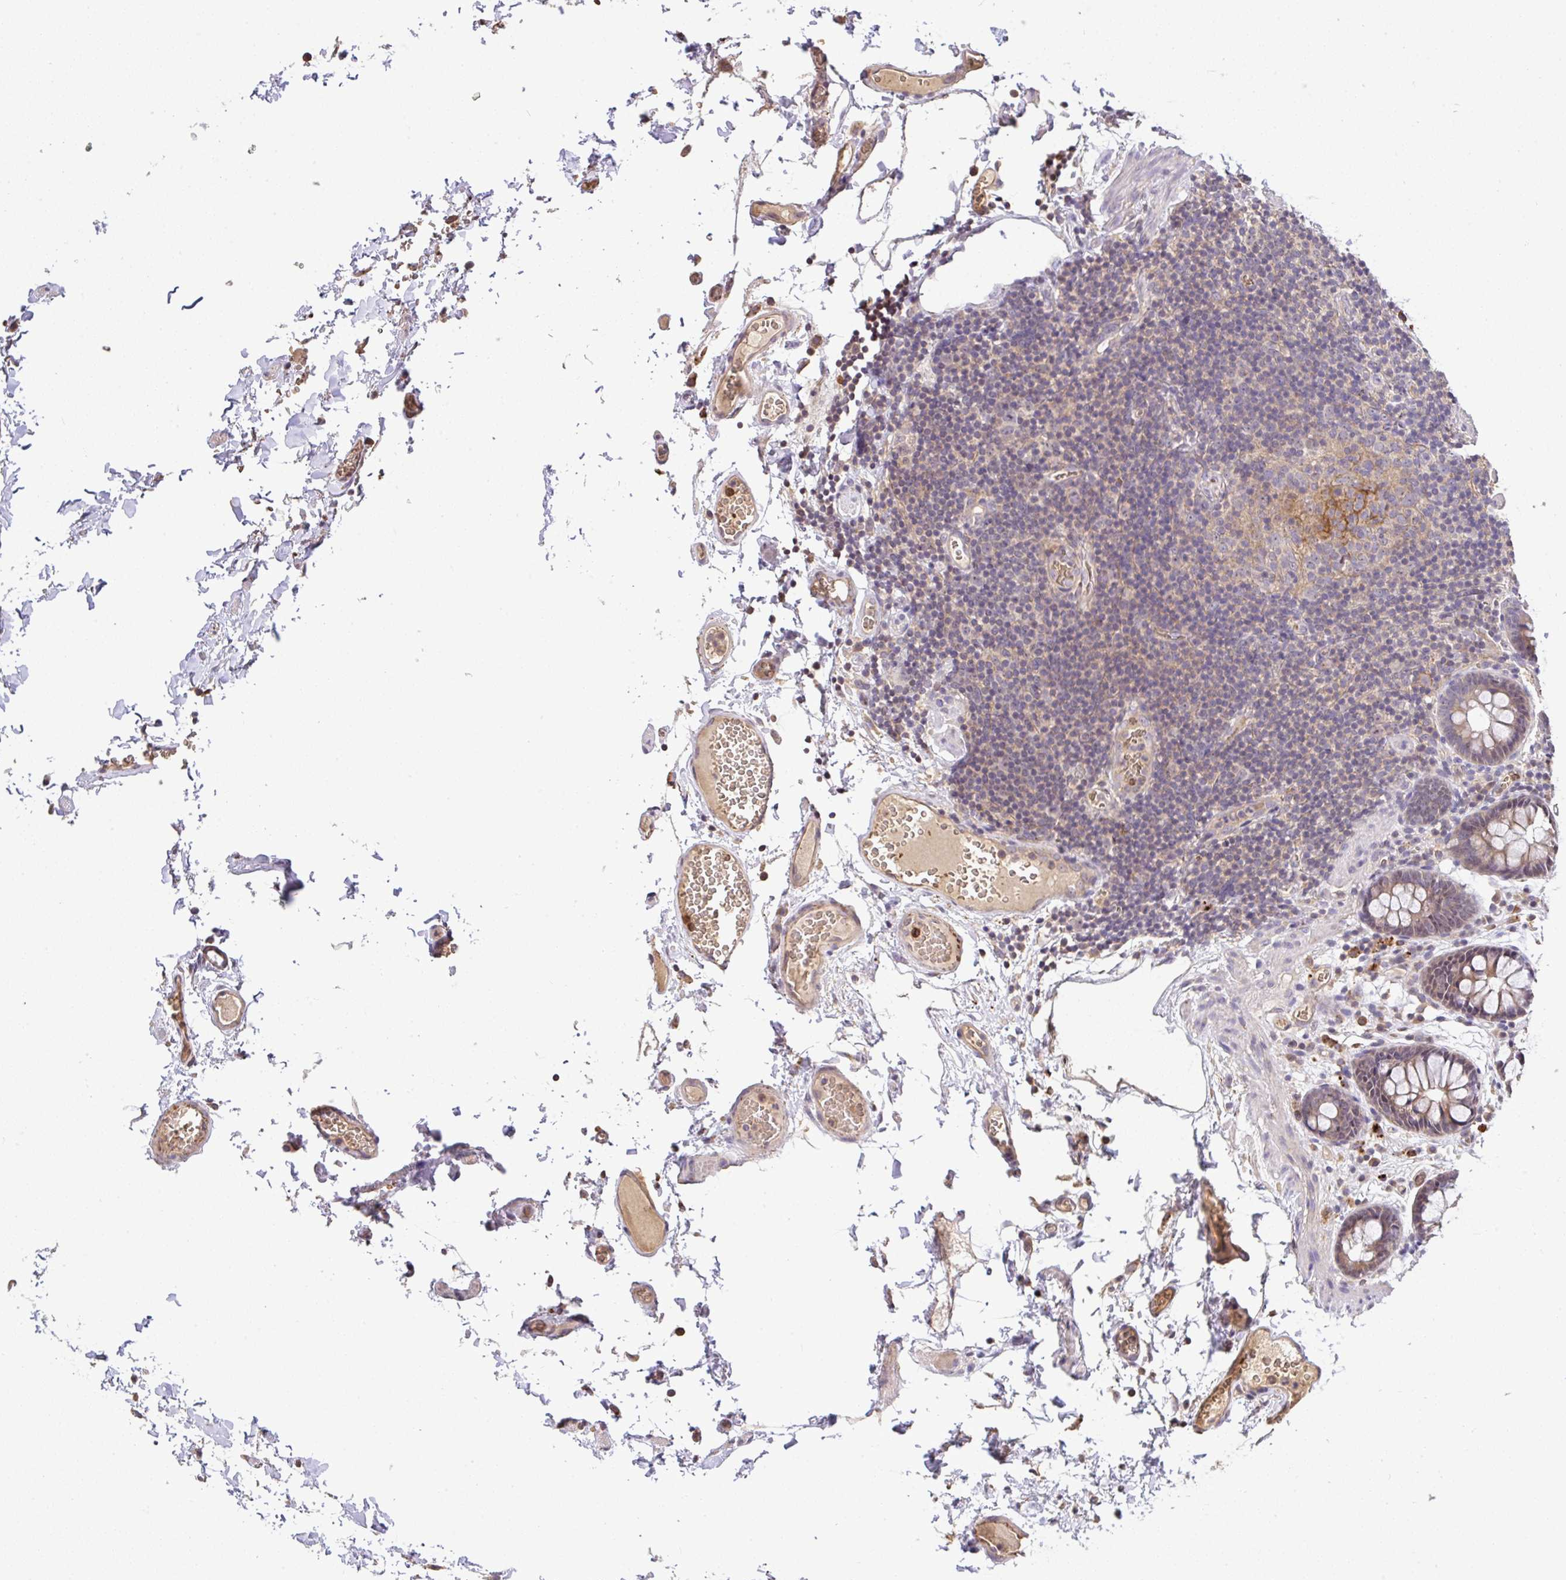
{"staining": {"intensity": "weak", "quantity": "25%-75%", "location": "cytoplasmic/membranous"}, "tissue": "colon", "cell_type": "Endothelial cells", "image_type": "normal", "snomed": [{"axis": "morphology", "description": "Normal tissue, NOS"}, {"axis": "topography", "description": "Colon"}, {"axis": "topography", "description": "Peripheral nerve tissue"}], "caption": "High-magnification brightfield microscopy of normal colon stained with DAB (brown) and counterstained with hematoxylin (blue). endothelial cells exhibit weak cytoplasmic/membranous expression is identified in approximately25%-75% of cells.", "gene": "C1QTNF9B", "patient": {"sex": "male", "age": 84}}